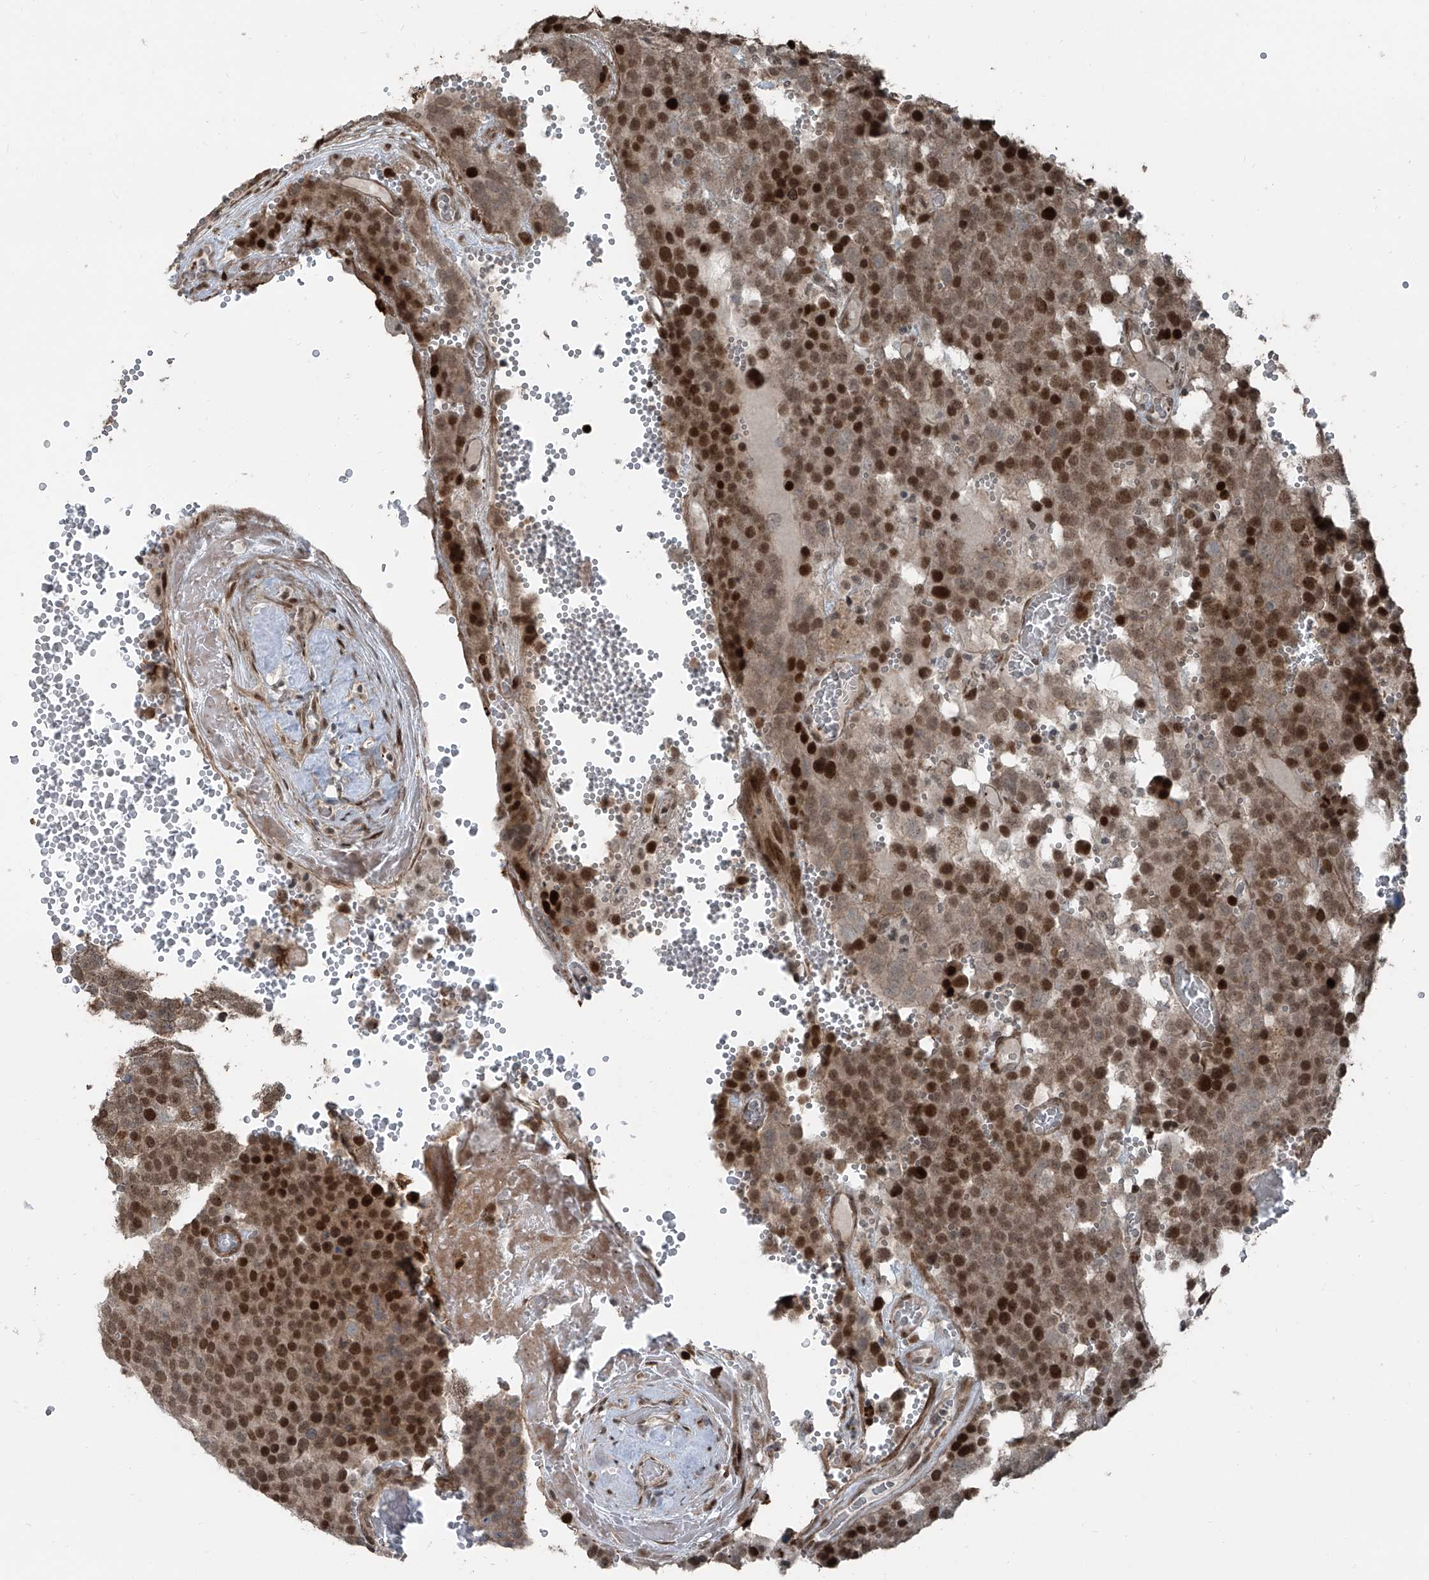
{"staining": {"intensity": "moderate", "quantity": ">75%", "location": "nuclear"}, "tissue": "testis cancer", "cell_type": "Tumor cells", "image_type": "cancer", "snomed": [{"axis": "morphology", "description": "Seminoma, NOS"}, {"axis": "topography", "description": "Testis"}], "caption": "A photomicrograph of testis seminoma stained for a protein demonstrates moderate nuclear brown staining in tumor cells.", "gene": "ZNF570", "patient": {"sex": "male", "age": 71}}